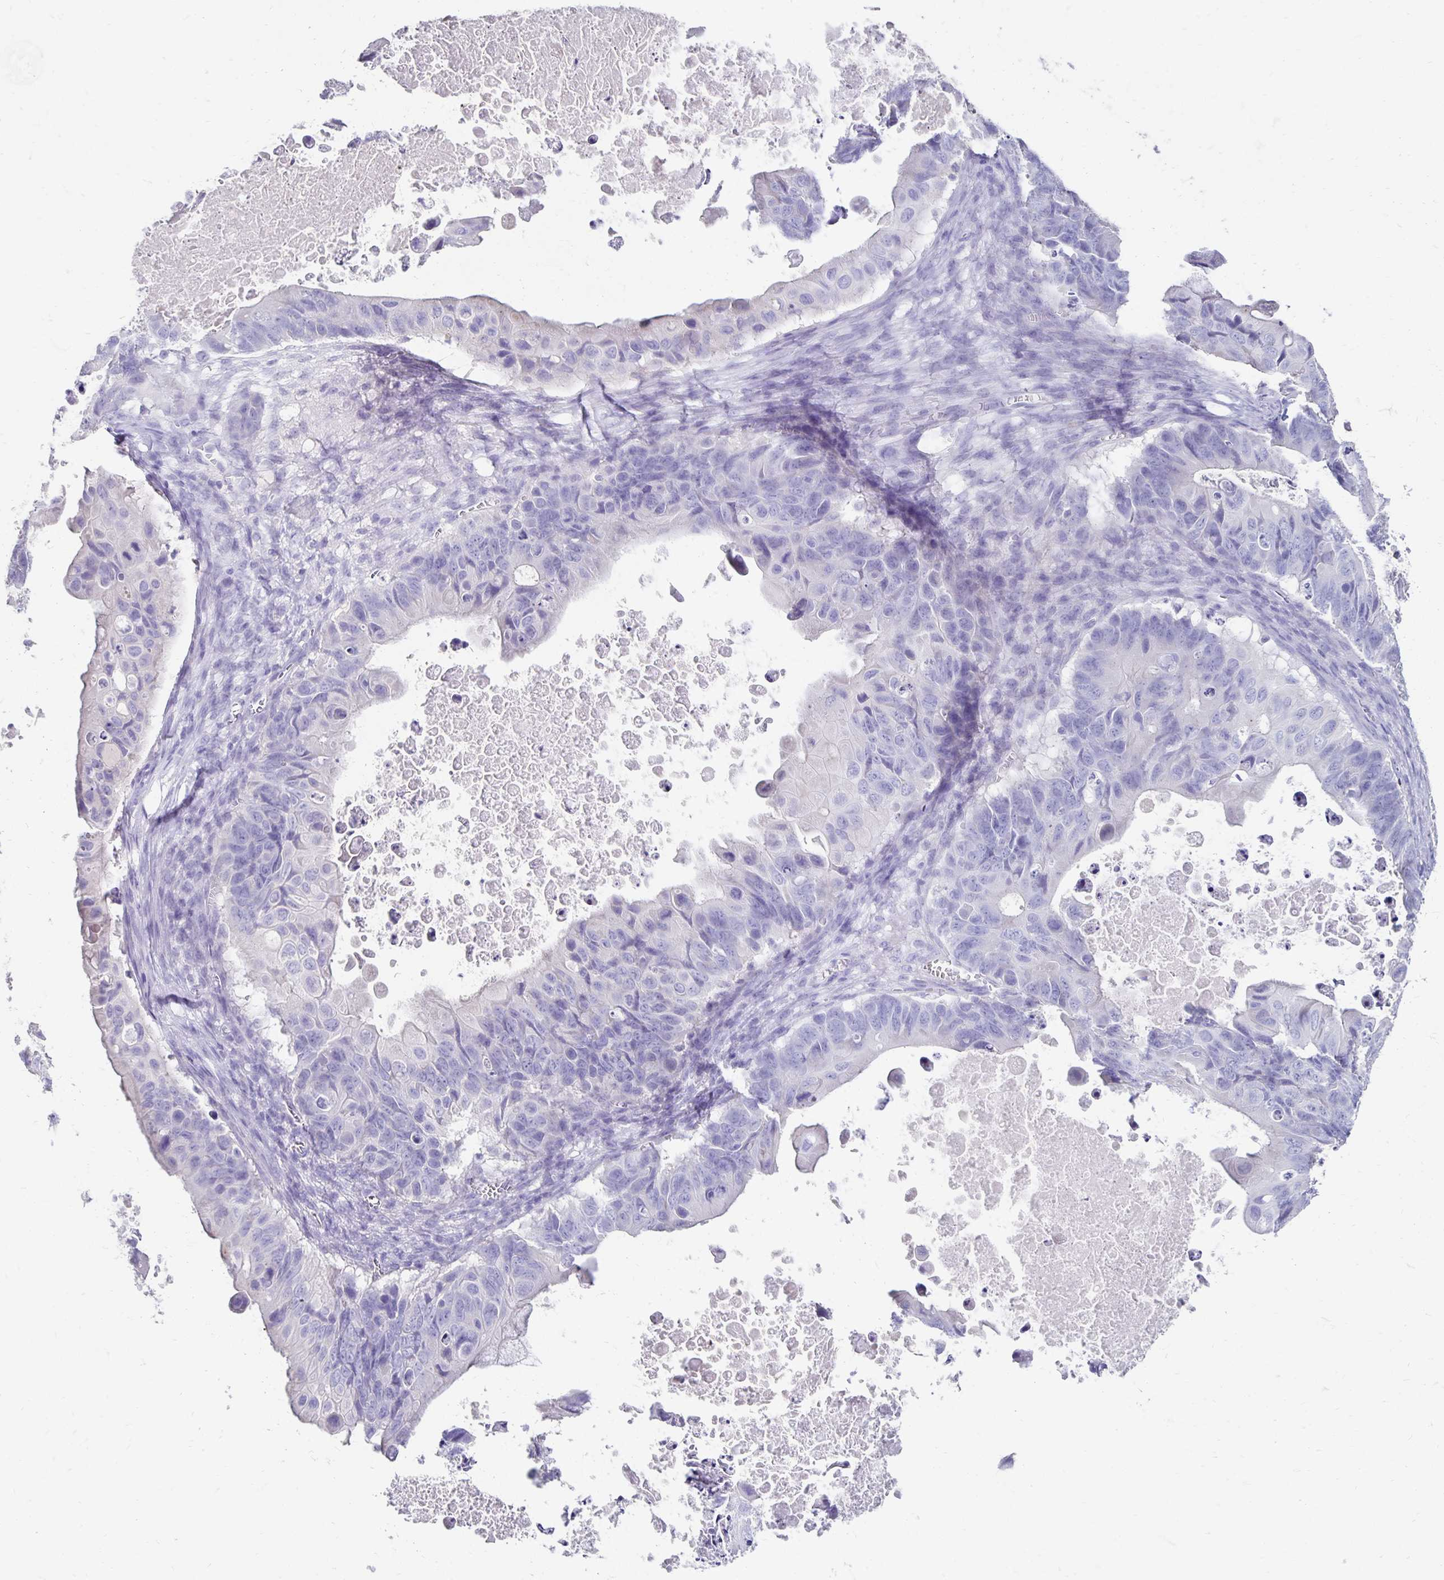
{"staining": {"intensity": "negative", "quantity": "none", "location": "none"}, "tissue": "ovarian cancer", "cell_type": "Tumor cells", "image_type": "cancer", "snomed": [{"axis": "morphology", "description": "Cystadenocarcinoma, mucinous, NOS"}, {"axis": "topography", "description": "Ovary"}], "caption": "The IHC histopathology image has no significant expression in tumor cells of mucinous cystadenocarcinoma (ovarian) tissue. (DAB immunohistochemistry (IHC), high magnification).", "gene": "DYNLT4", "patient": {"sex": "female", "age": 64}}